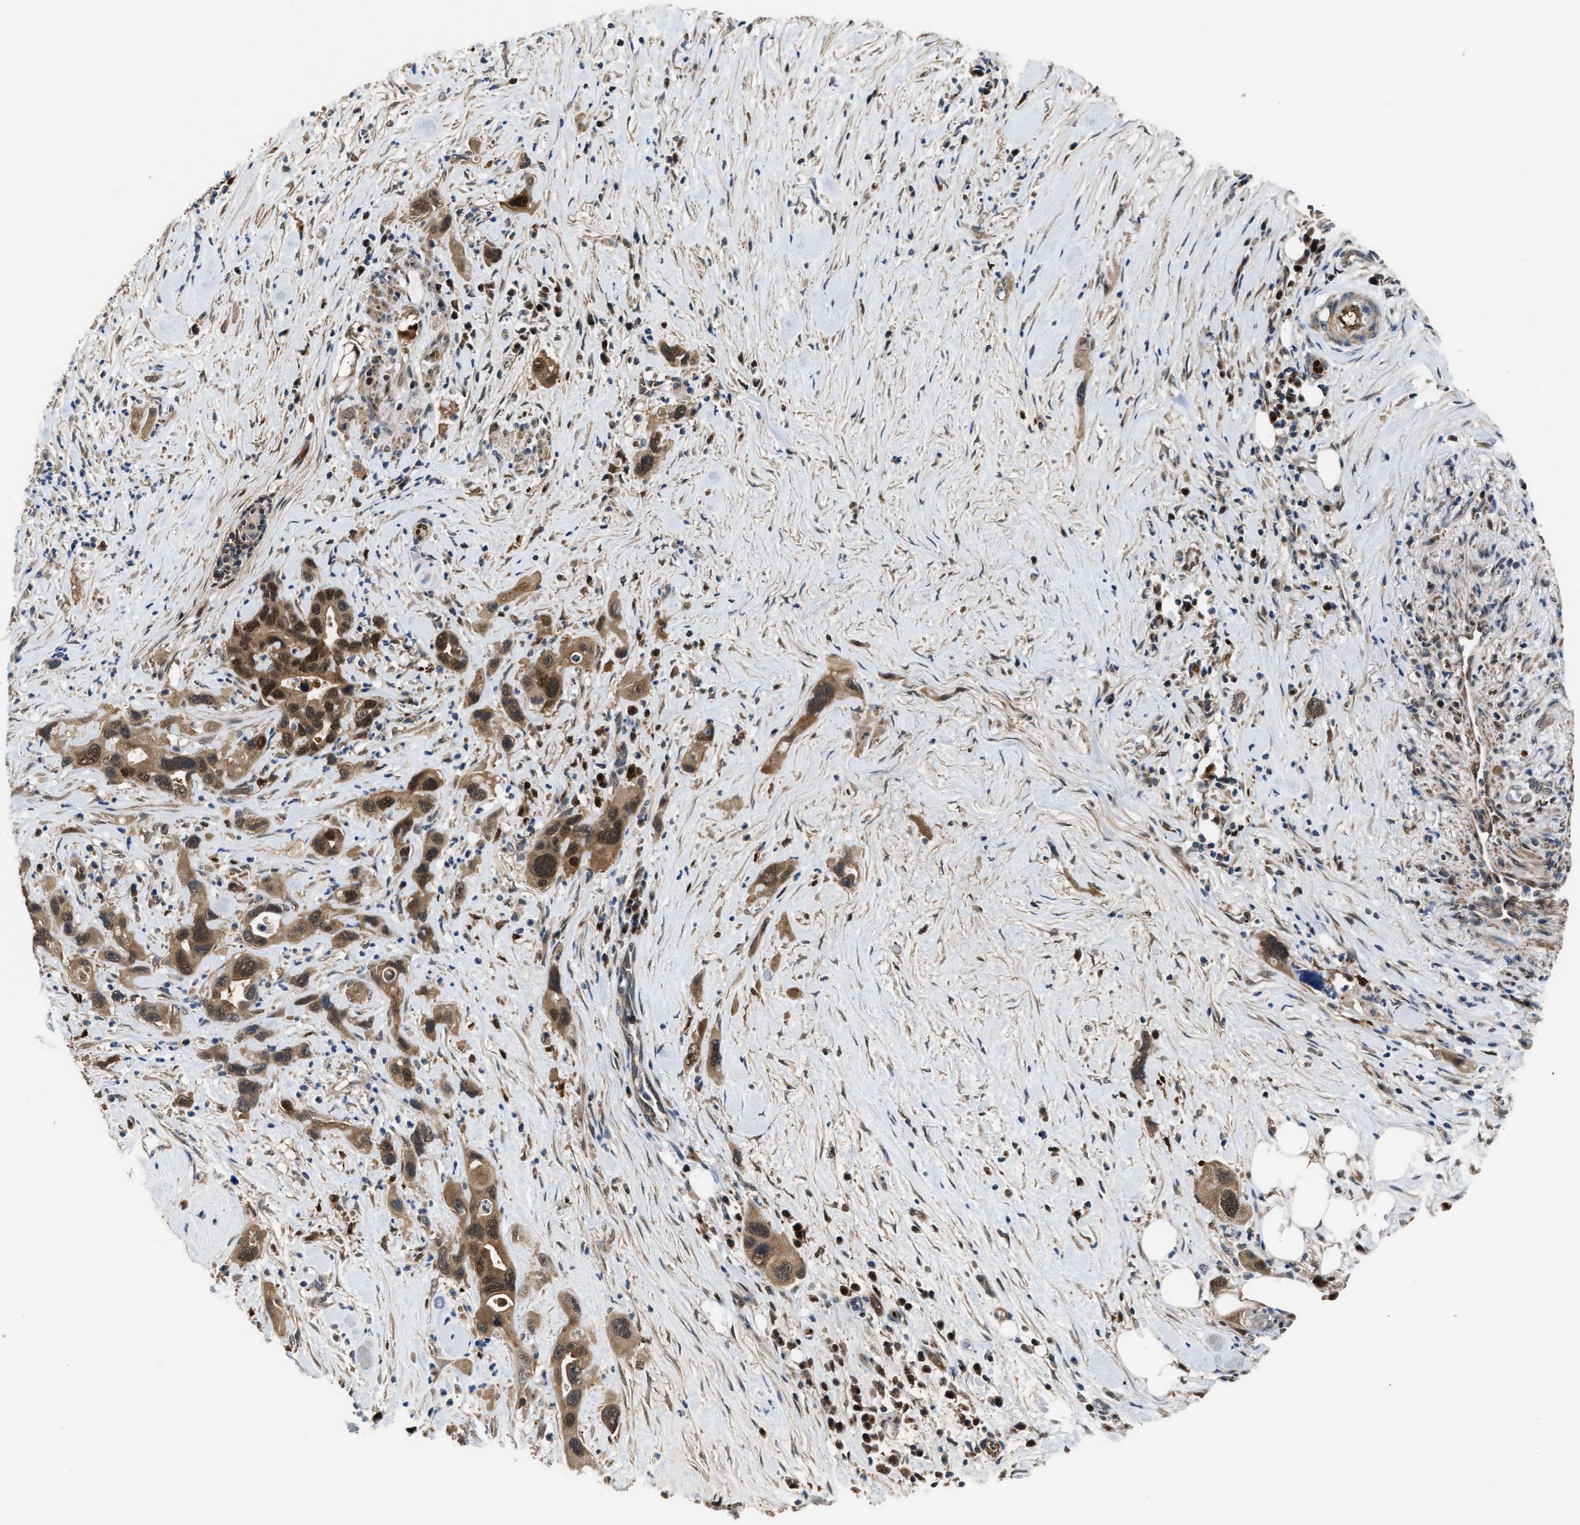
{"staining": {"intensity": "strong", "quantity": ">75%", "location": "cytoplasmic/membranous,nuclear"}, "tissue": "pancreatic cancer", "cell_type": "Tumor cells", "image_type": "cancer", "snomed": [{"axis": "morphology", "description": "Adenocarcinoma, NOS"}, {"axis": "topography", "description": "Pancreas"}], "caption": "Pancreatic cancer tissue shows strong cytoplasmic/membranous and nuclear staining in about >75% of tumor cells, visualized by immunohistochemistry.", "gene": "PPA1", "patient": {"sex": "female", "age": 70}}